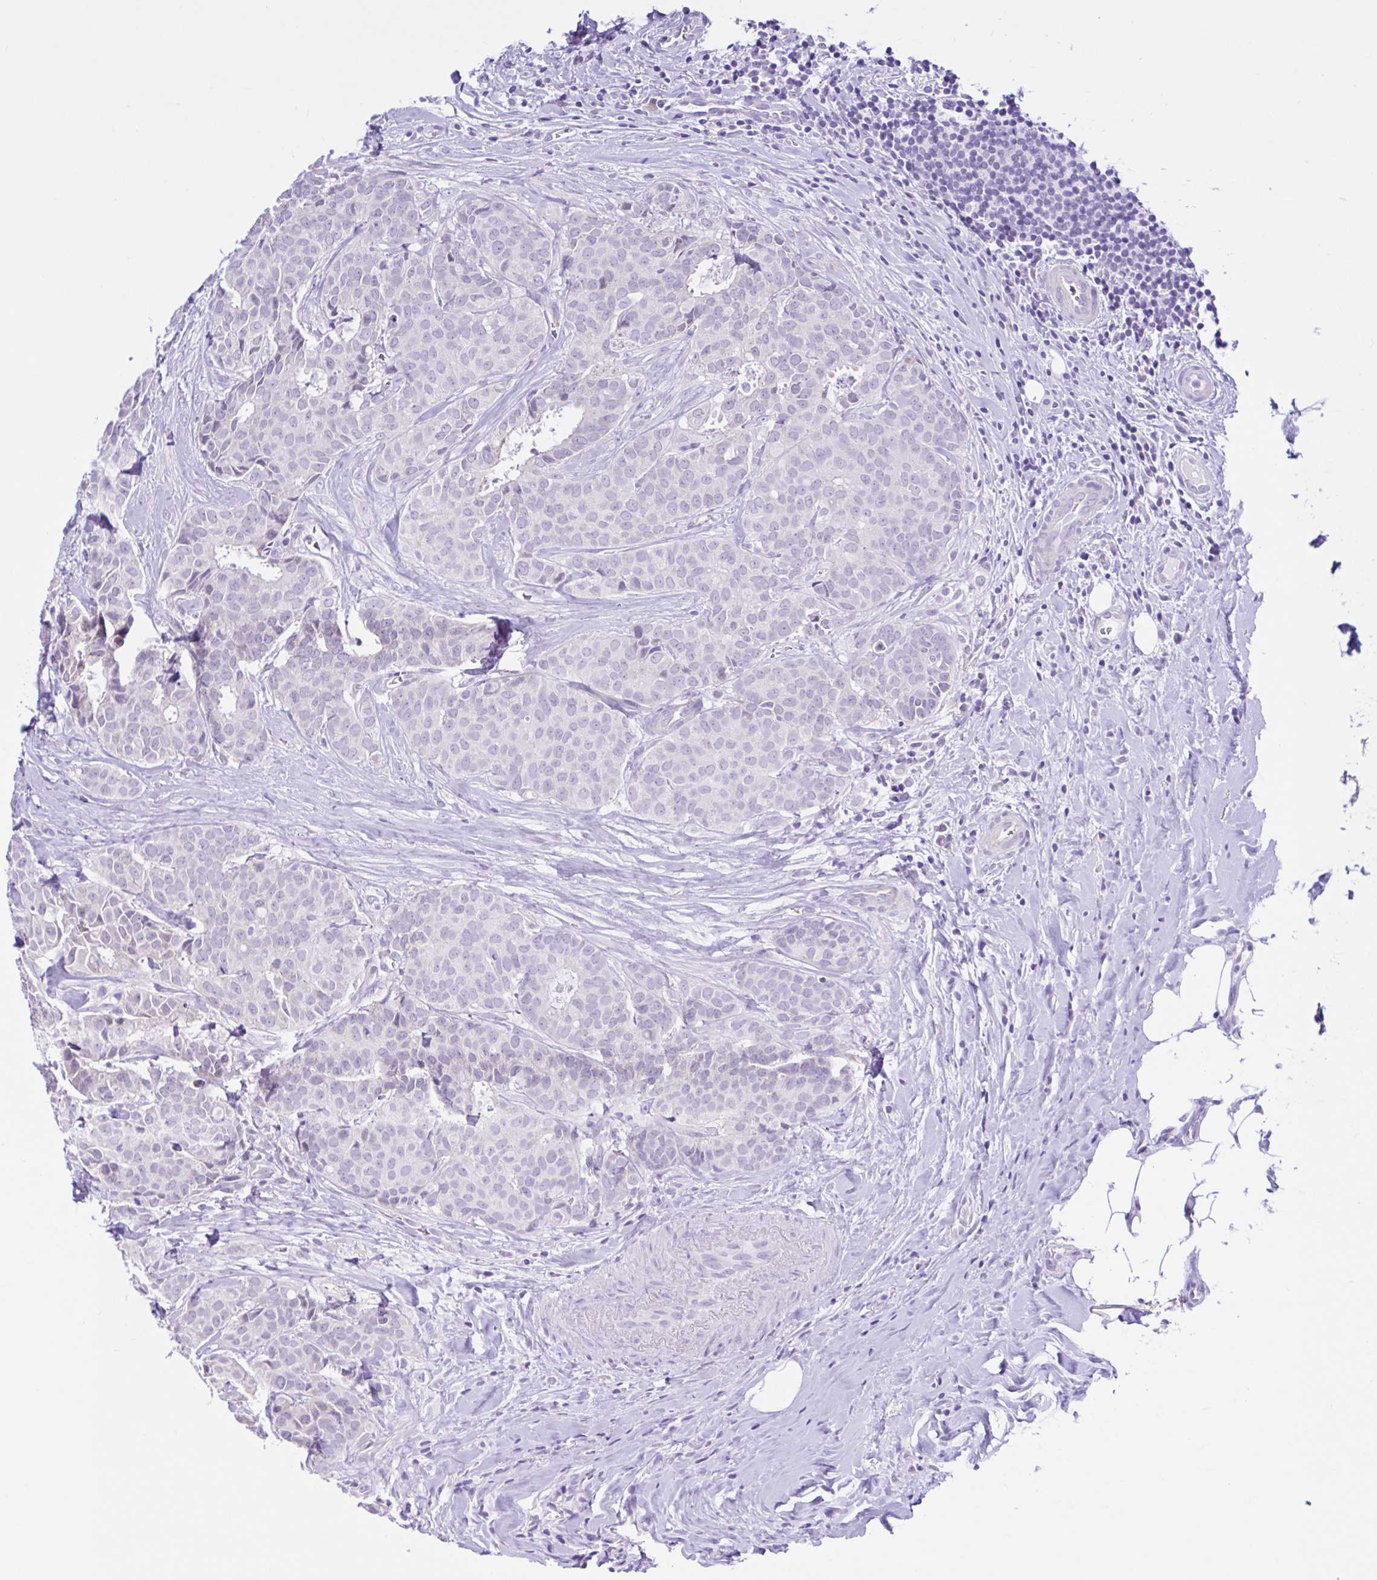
{"staining": {"intensity": "negative", "quantity": "none", "location": "none"}, "tissue": "breast cancer", "cell_type": "Tumor cells", "image_type": "cancer", "snomed": [{"axis": "morphology", "description": "Duct carcinoma"}, {"axis": "topography", "description": "Breast"}], "caption": "This is an immunohistochemistry (IHC) image of human breast cancer (infiltrating ductal carcinoma). There is no positivity in tumor cells.", "gene": "NDUFS2", "patient": {"sex": "female", "age": 84}}